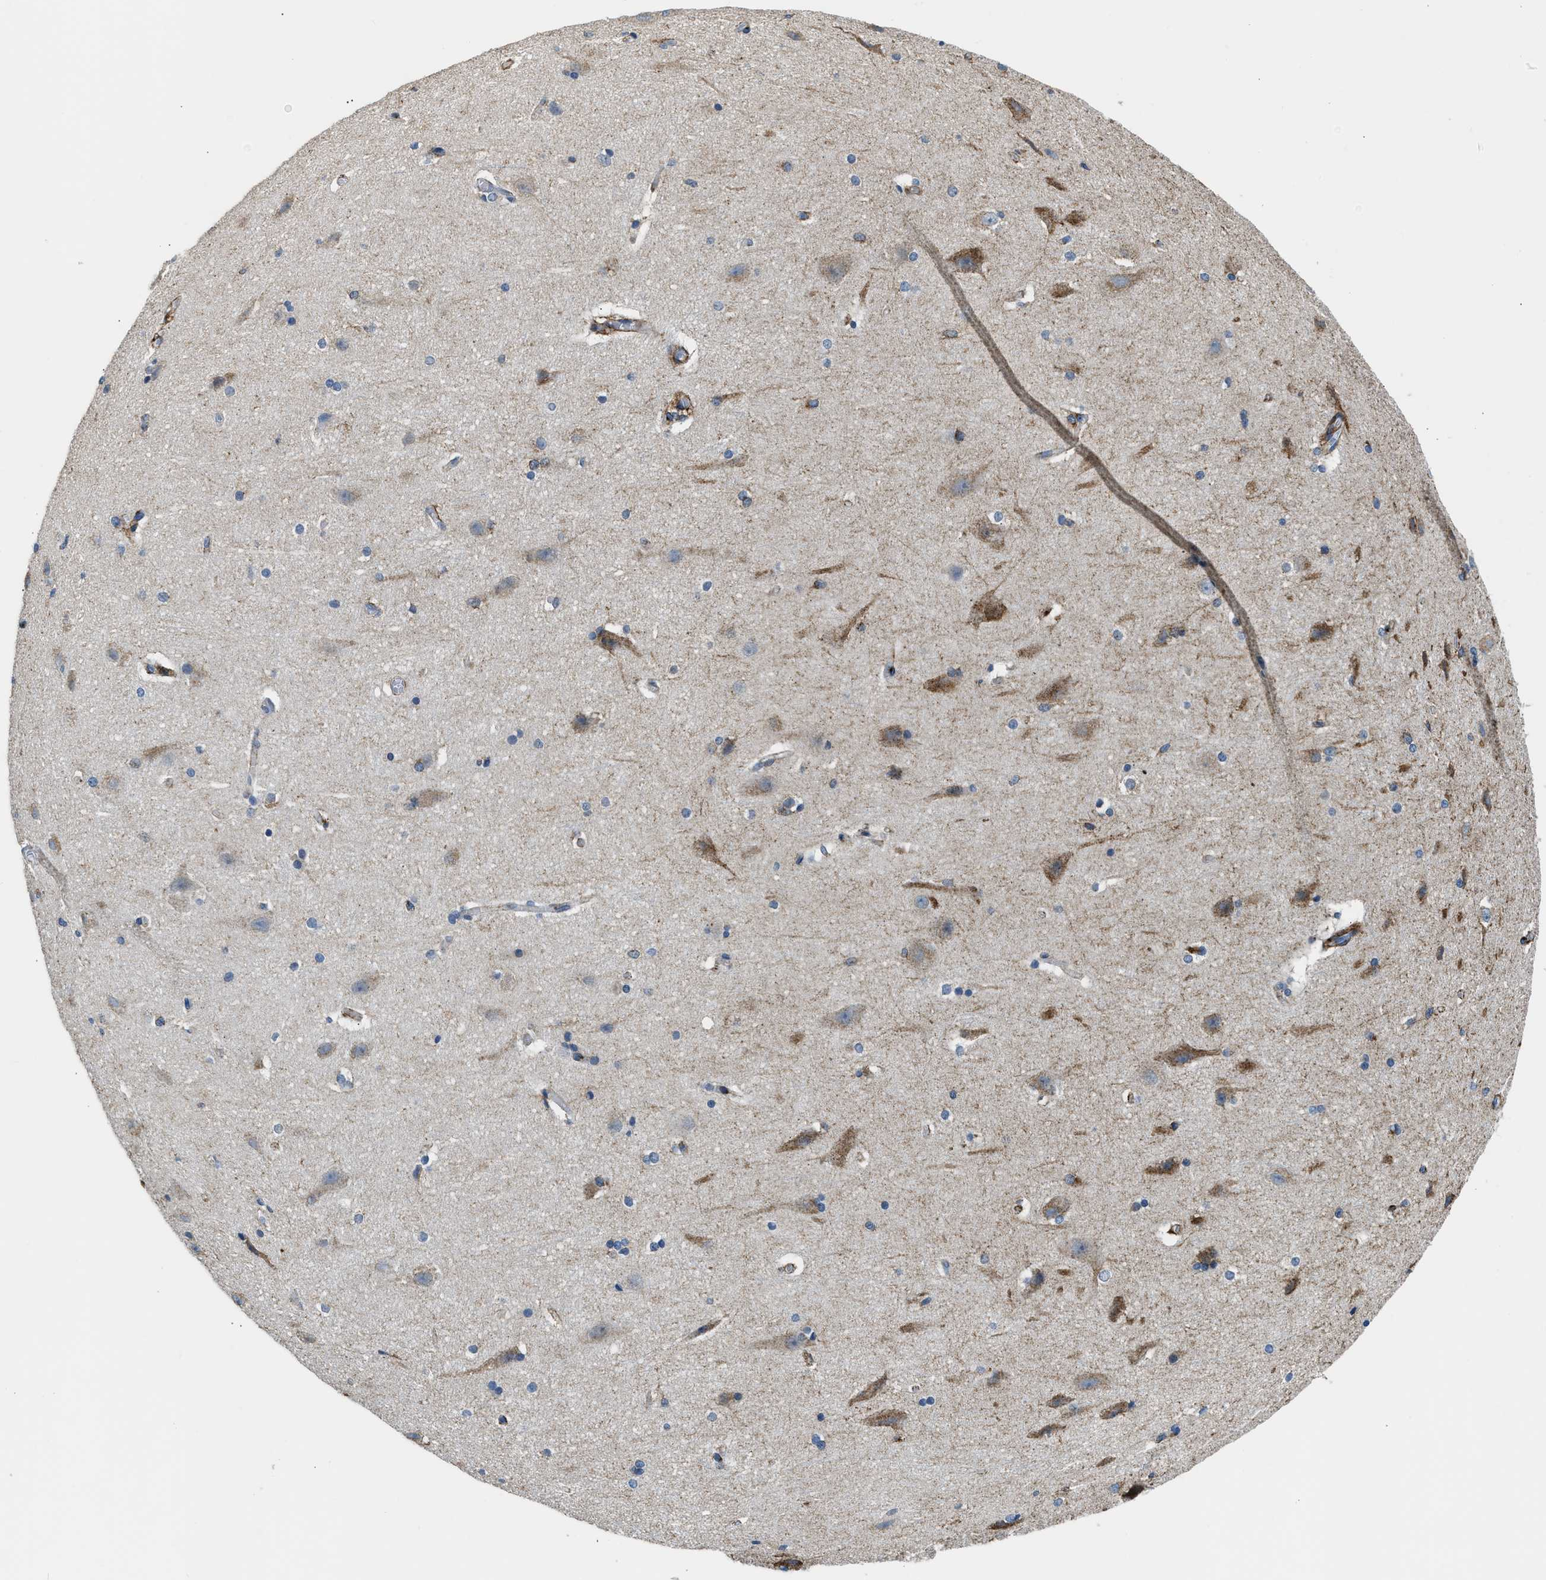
{"staining": {"intensity": "negative", "quantity": "none", "location": "none"}, "tissue": "cerebral cortex", "cell_type": "Endothelial cells", "image_type": "normal", "snomed": [{"axis": "morphology", "description": "Normal tissue, NOS"}, {"axis": "topography", "description": "Cerebral cortex"}, {"axis": "topography", "description": "Hippocampus"}], "caption": "Human cerebral cortex stained for a protein using IHC shows no positivity in endothelial cells.", "gene": "LRP1", "patient": {"sex": "female", "age": 19}}